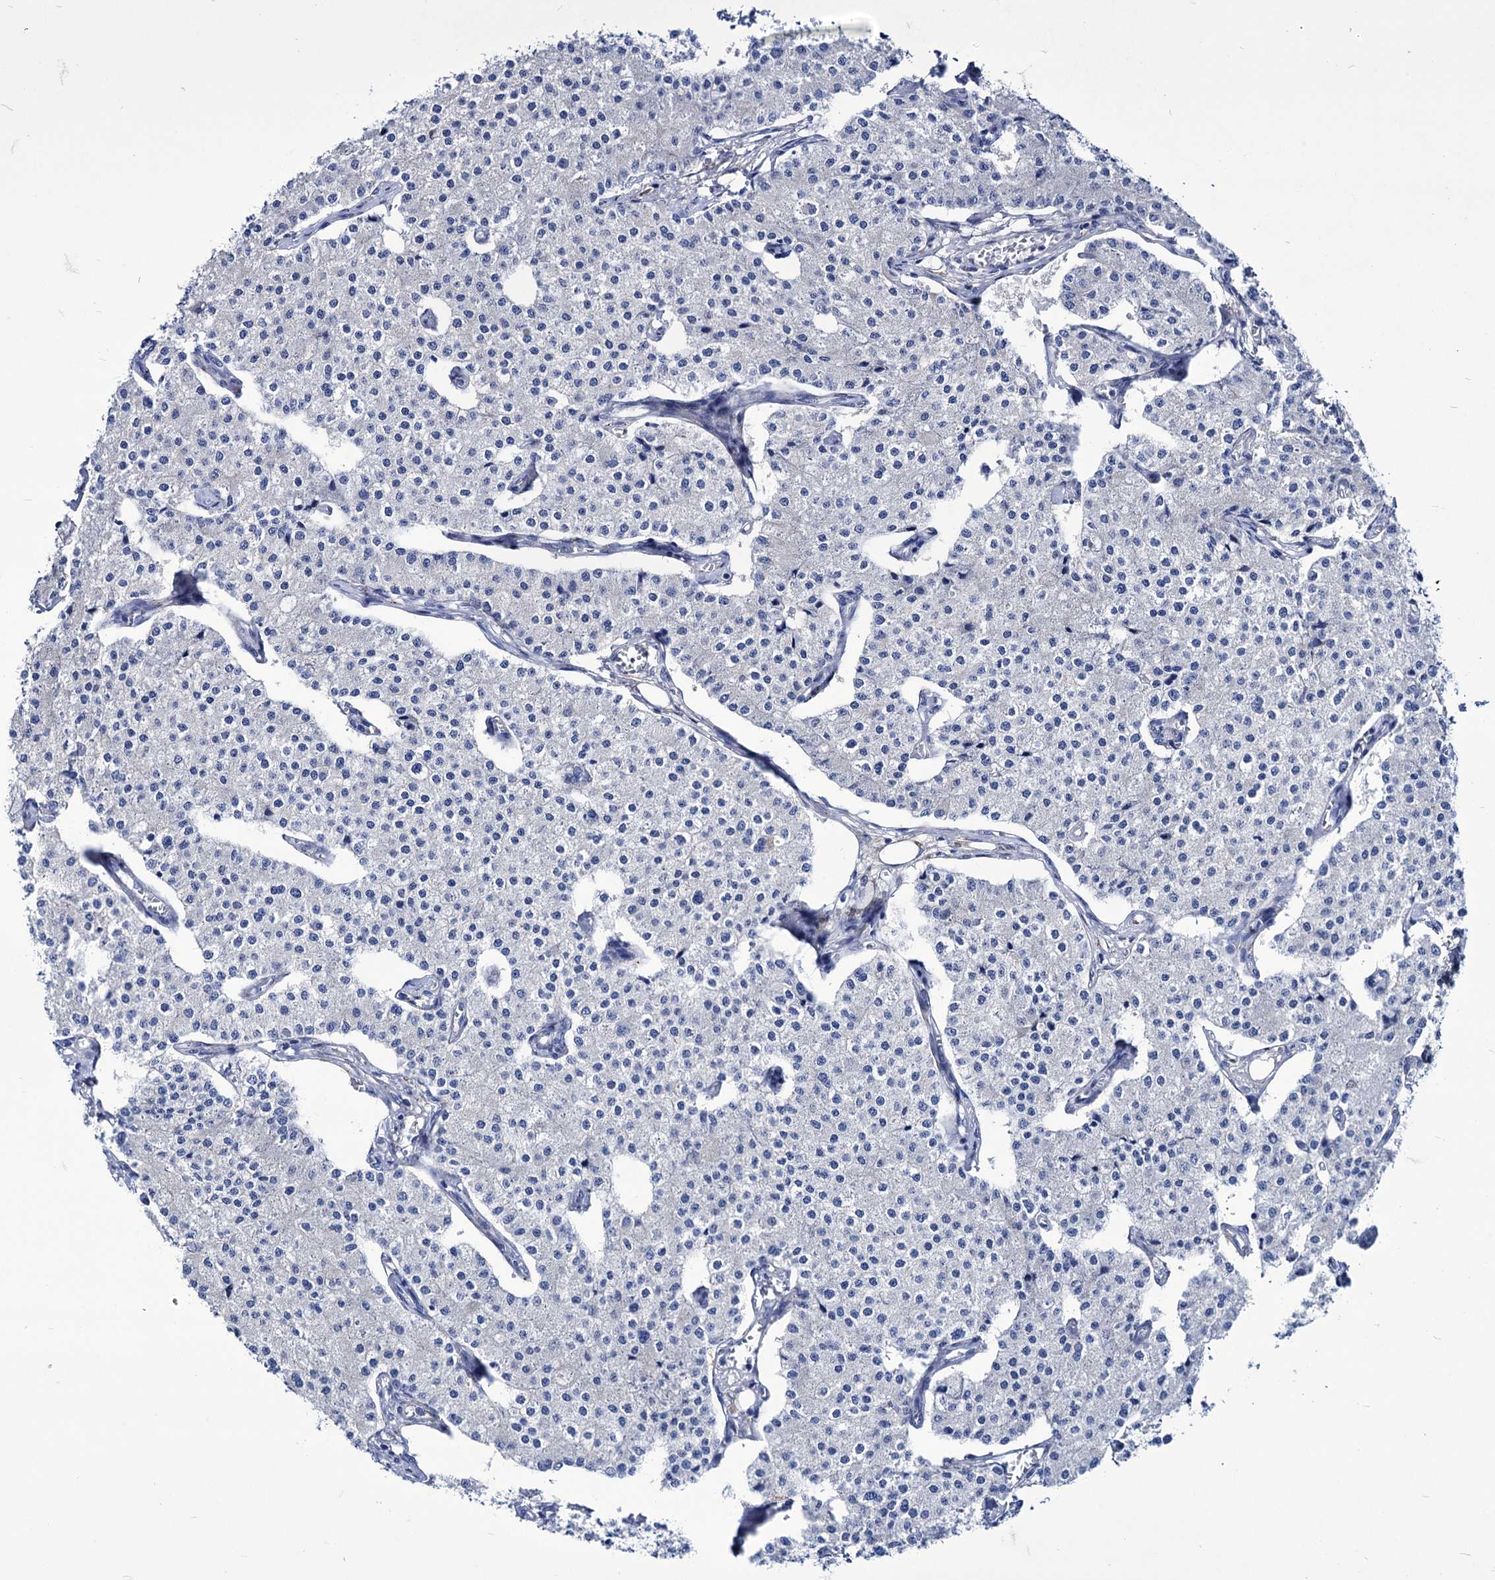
{"staining": {"intensity": "negative", "quantity": "none", "location": "none"}, "tissue": "carcinoid", "cell_type": "Tumor cells", "image_type": "cancer", "snomed": [{"axis": "morphology", "description": "Carcinoid, malignant, NOS"}, {"axis": "topography", "description": "Colon"}], "caption": "Immunohistochemistry (IHC) image of neoplastic tissue: carcinoid stained with DAB demonstrates no significant protein expression in tumor cells.", "gene": "AXL", "patient": {"sex": "female", "age": 52}}